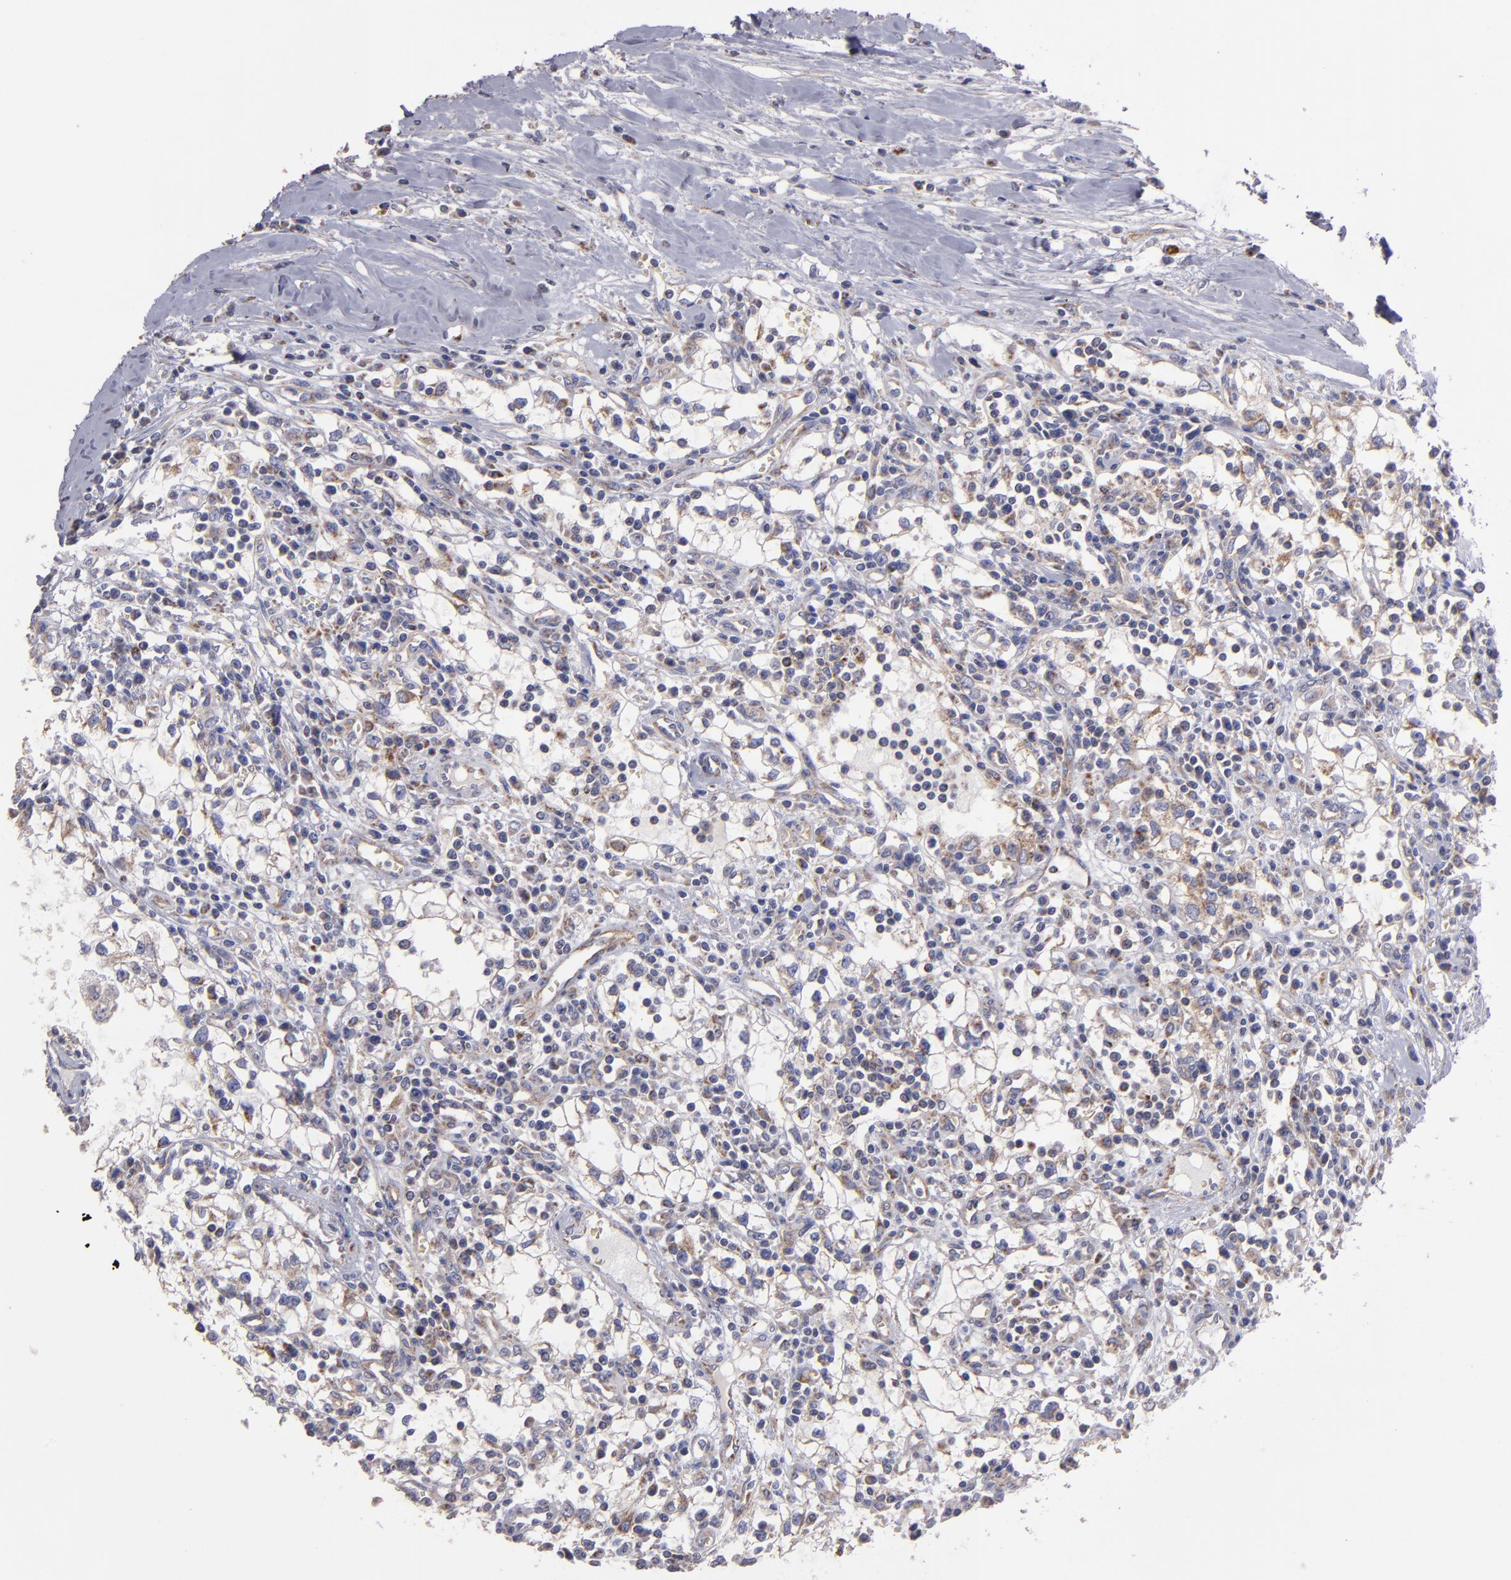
{"staining": {"intensity": "moderate", "quantity": "25%-75%", "location": "cytoplasmic/membranous"}, "tissue": "renal cancer", "cell_type": "Tumor cells", "image_type": "cancer", "snomed": [{"axis": "morphology", "description": "Adenocarcinoma, NOS"}, {"axis": "topography", "description": "Kidney"}], "caption": "Immunohistochemical staining of human renal cancer (adenocarcinoma) shows medium levels of moderate cytoplasmic/membranous staining in about 25%-75% of tumor cells. Nuclei are stained in blue.", "gene": "CLTA", "patient": {"sex": "male", "age": 82}}